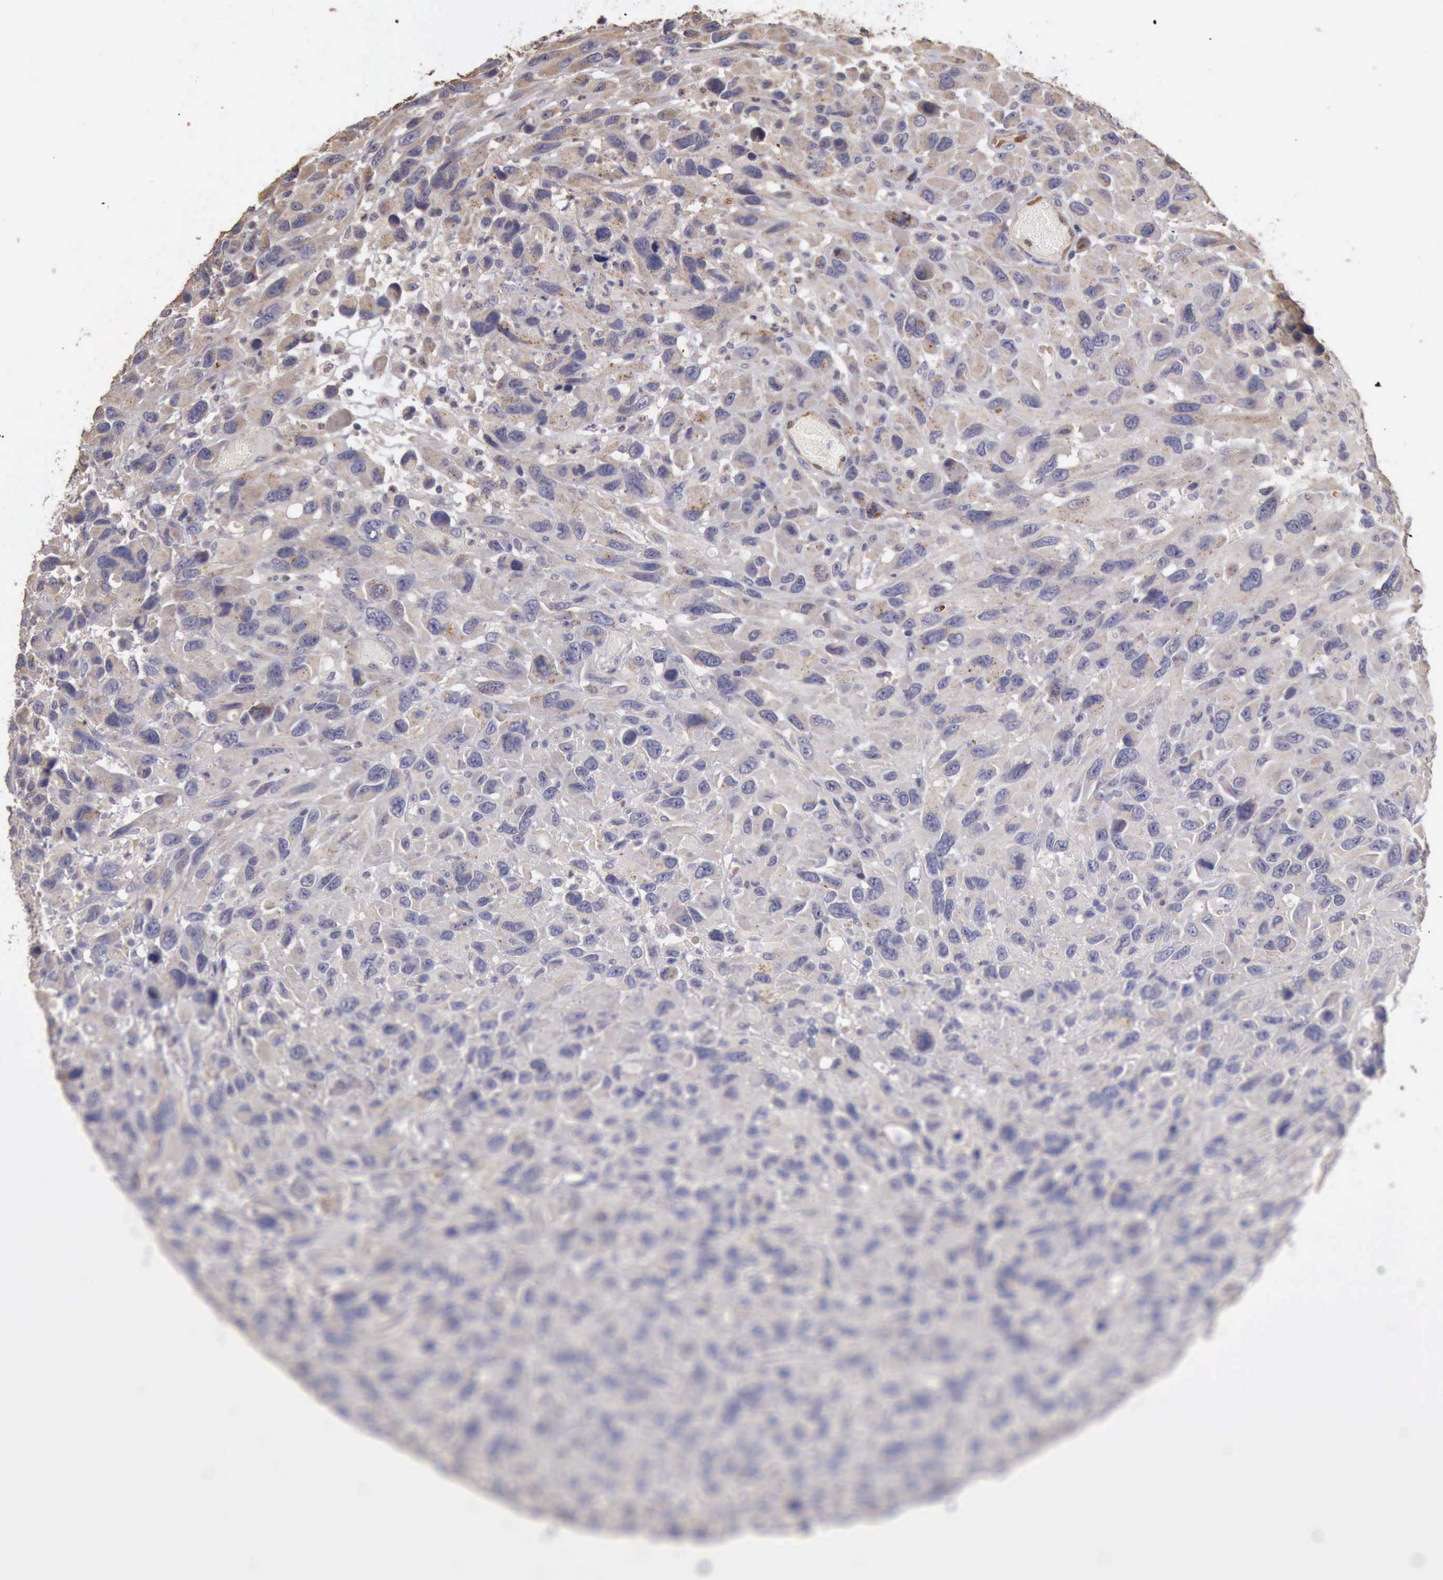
{"staining": {"intensity": "negative", "quantity": "none", "location": "none"}, "tissue": "renal cancer", "cell_type": "Tumor cells", "image_type": "cancer", "snomed": [{"axis": "morphology", "description": "Adenocarcinoma, NOS"}, {"axis": "topography", "description": "Kidney"}], "caption": "DAB (3,3'-diaminobenzidine) immunohistochemical staining of human renal cancer (adenocarcinoma) exhibits no significant positivity in tumor cells.", "gene": "BMX", "patient": {"sex": "male", "age": 79}}